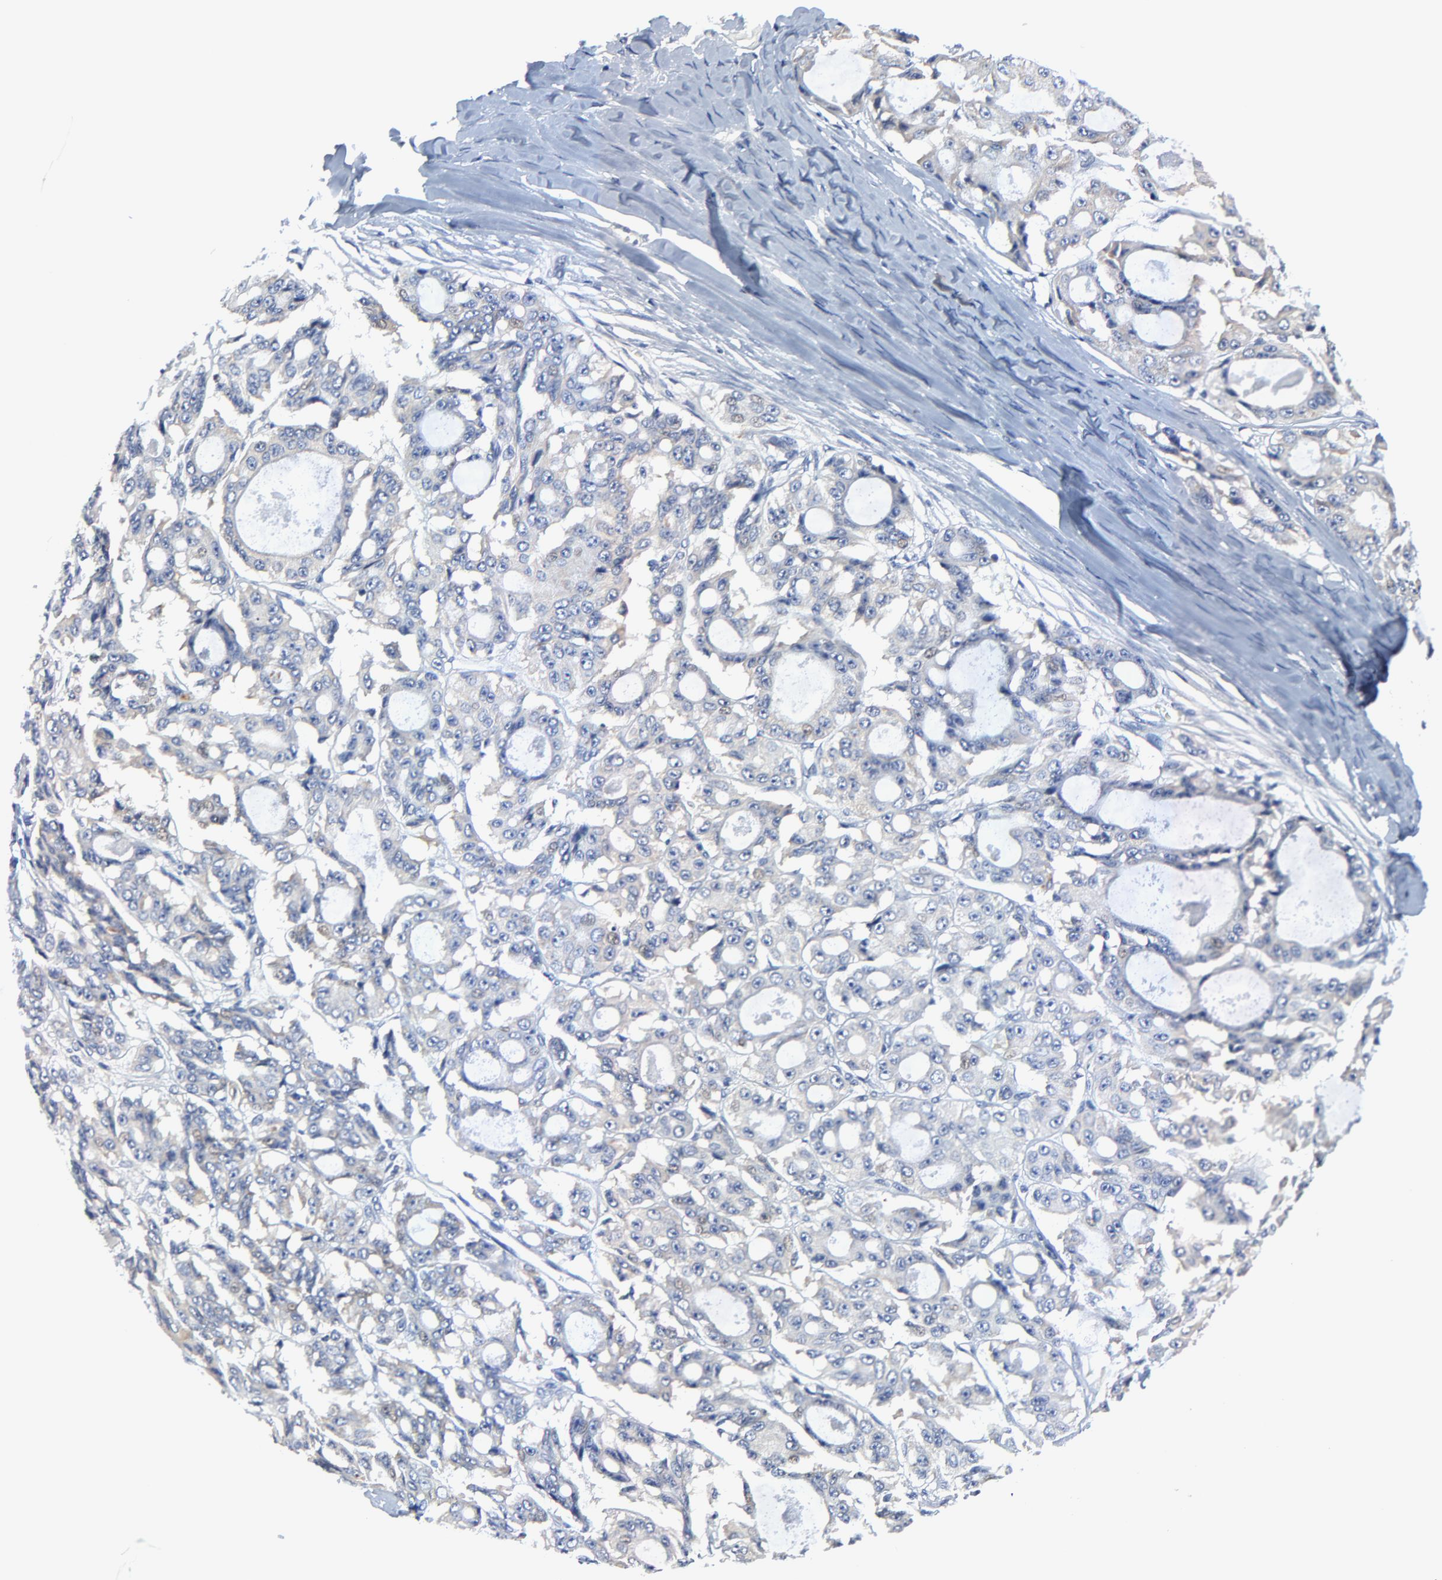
{"staining": {"intensity": "weak", "quantity": "<25%", "location": "cytoplasmic/membranous"}, "tissue": "ovarian cancer", "cell_type": "Tumor cells", "image_type": "cancer", "snomed": [{"axis": "morphology", "description": "Carcinoma, endometroid"}, {"axis": "topography", "description": "Ovary"}], "caption": "Tumor cells show no significant protein expression in ovarian cancer.", "gene": "VAV2", "patient": {"sex": "female", "age": 61}}